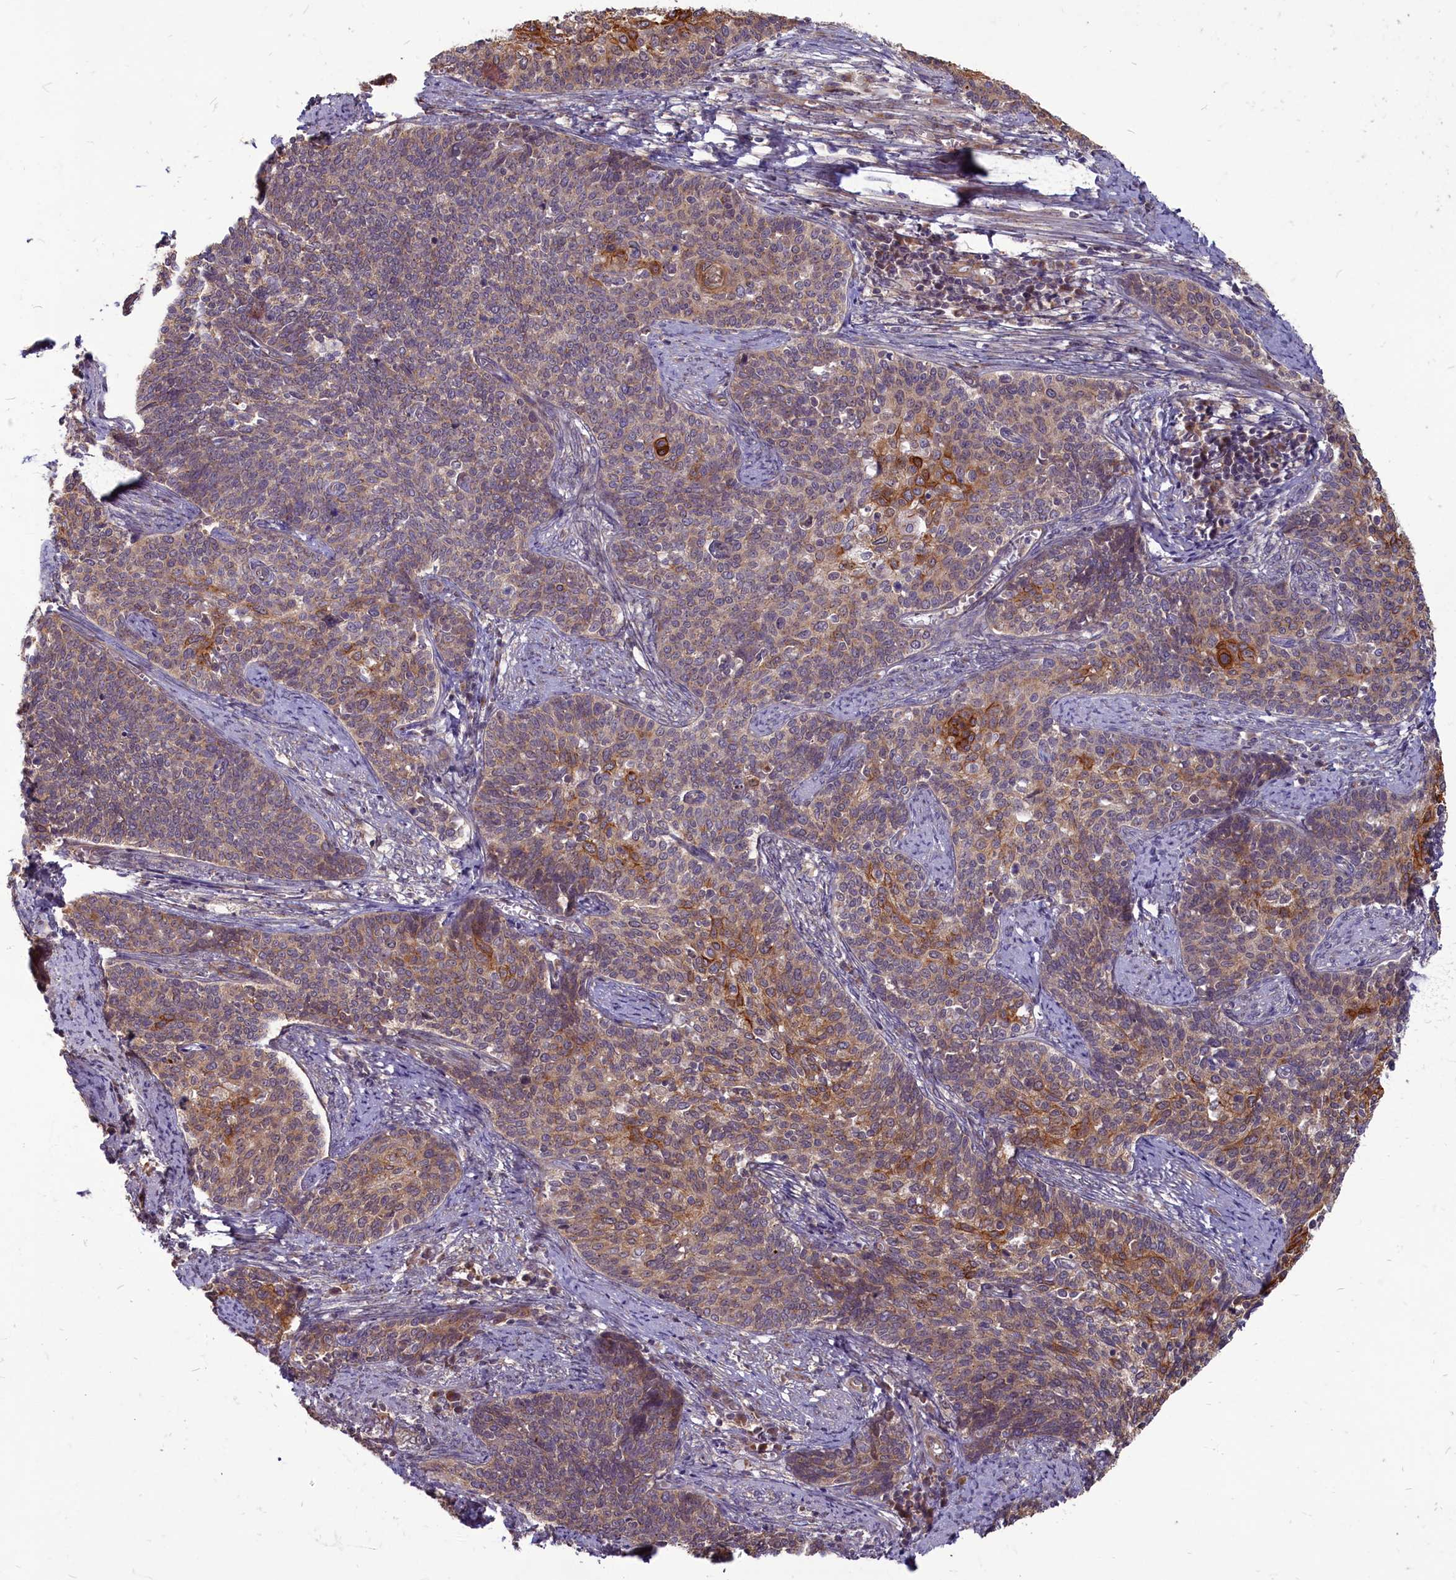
{"staining": {"intensity": "moderate", "quantity": "<25%", "location": "cytoplasmic/membranous"}, "tissue": "cervical cancer", "cell_type": "Tumor cells", "image_type": "cancer", "snomed": [{"axis": "morphology", "description": "Squamous cell carcinoma, NOS"}, {"axis": "topography", "description": "Cervix"}], "caption": "Immunohistochemical staining of cervical cancer reveals low levels of moderate cytoplasmic/membranous staining in about <25% of tumor cells. (Stains: DAB (3,3'-diaminobenzidine) in brown, nuclei in blue, Microscopy: brightfield microscopy at high magnification).", "gene": "MYCBP", "patient": {"sex": "female", "age": 39}}